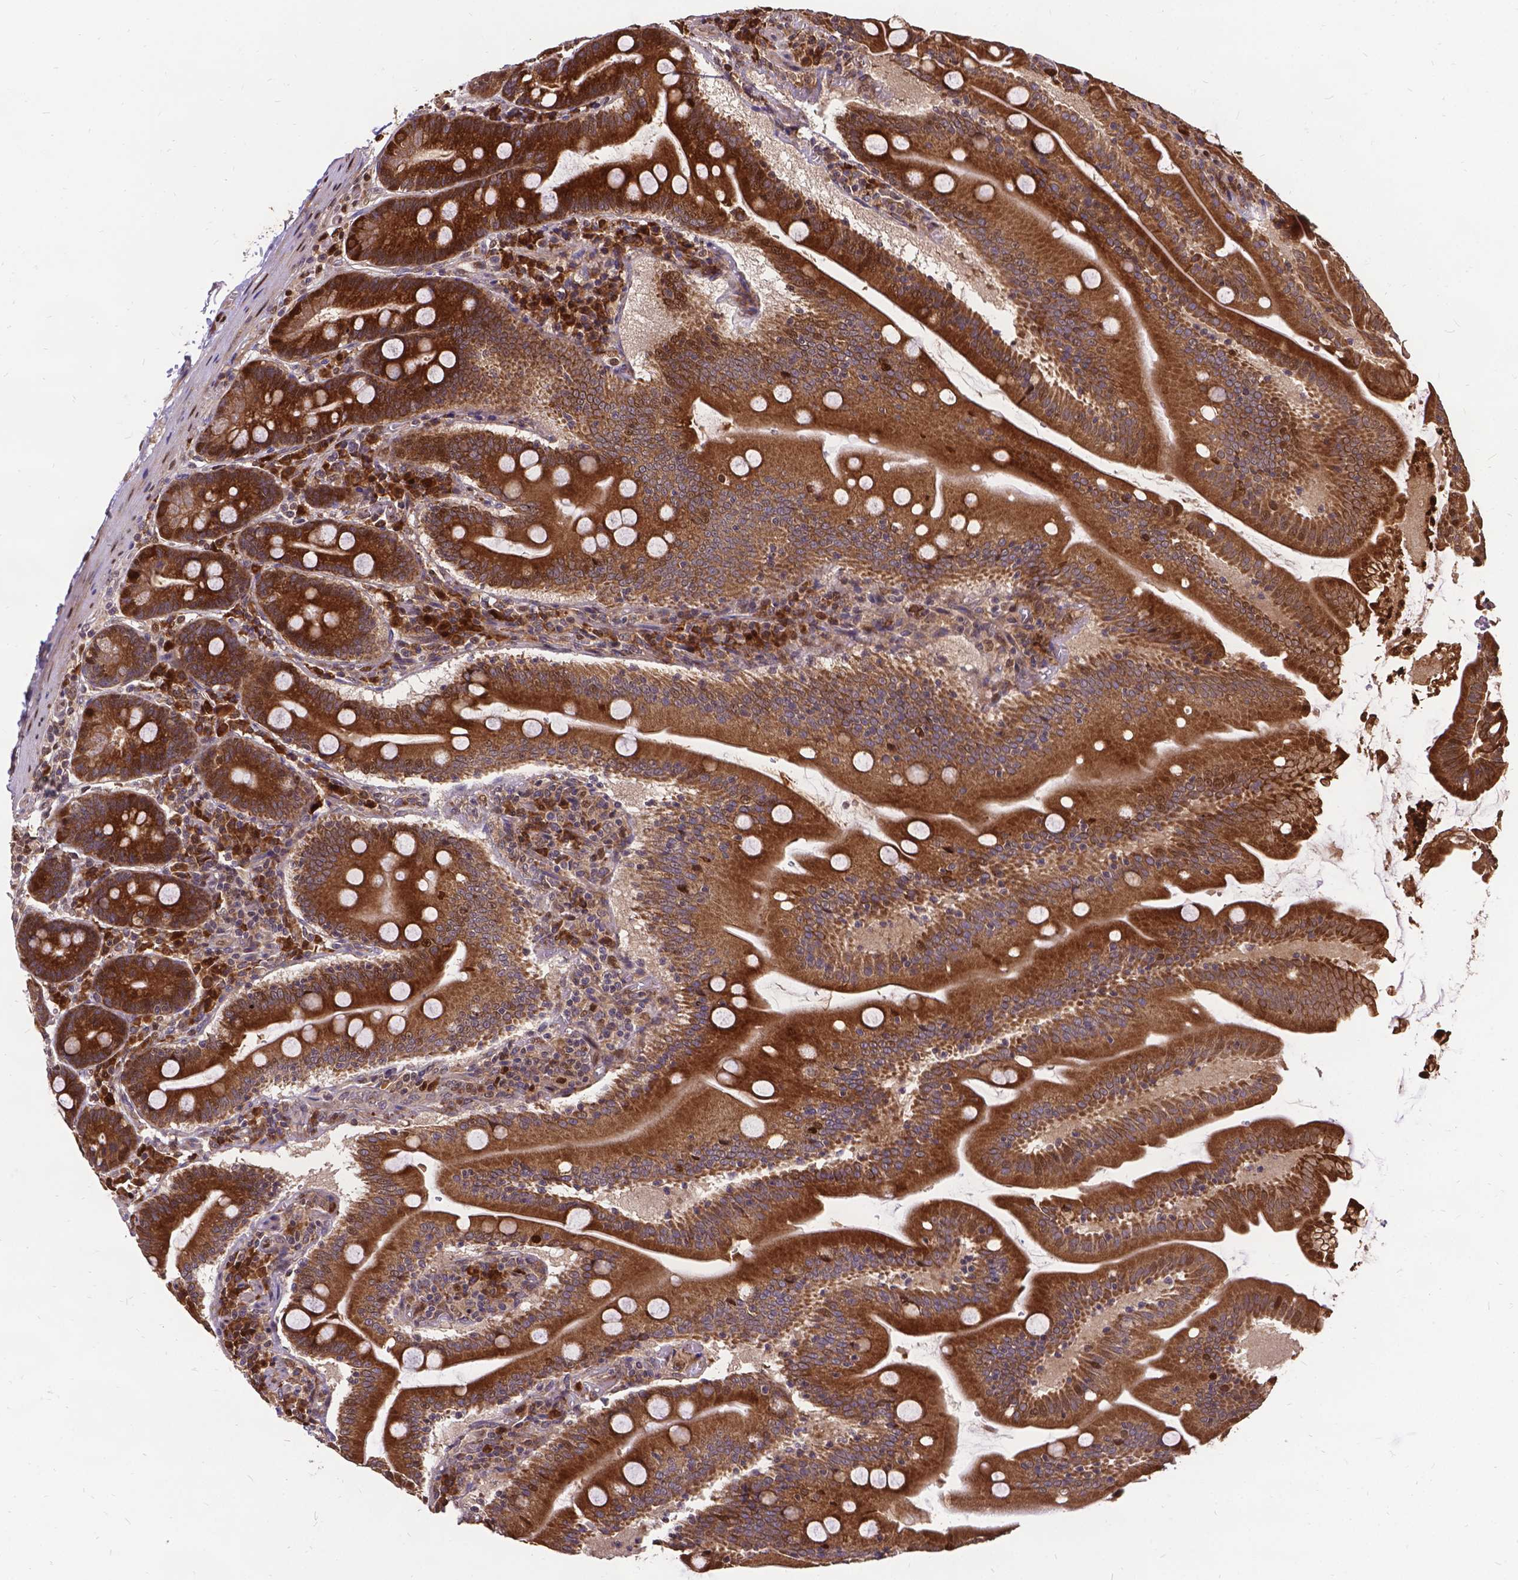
{"staining": {"intensity": "strong", "quantity": ">75%", "location": "cytoplasmic/membranous"}, "tissue": "small intestine", "cell_type": "Glandular cells", "image_type": "normal", "snomed": [{"axis": "morphology", "description": "Normal tissue, NOS"}, {"axis": "topography", "description": "Small intestine"}], "caption": "Protein expression analysis of unremarkable human small intestine reveals strong cytoplasmic/membranous staining in approximately >75% of glandular cells.", "gene": "DENND6A", "patient": {"sex": "male", "age": 37}}